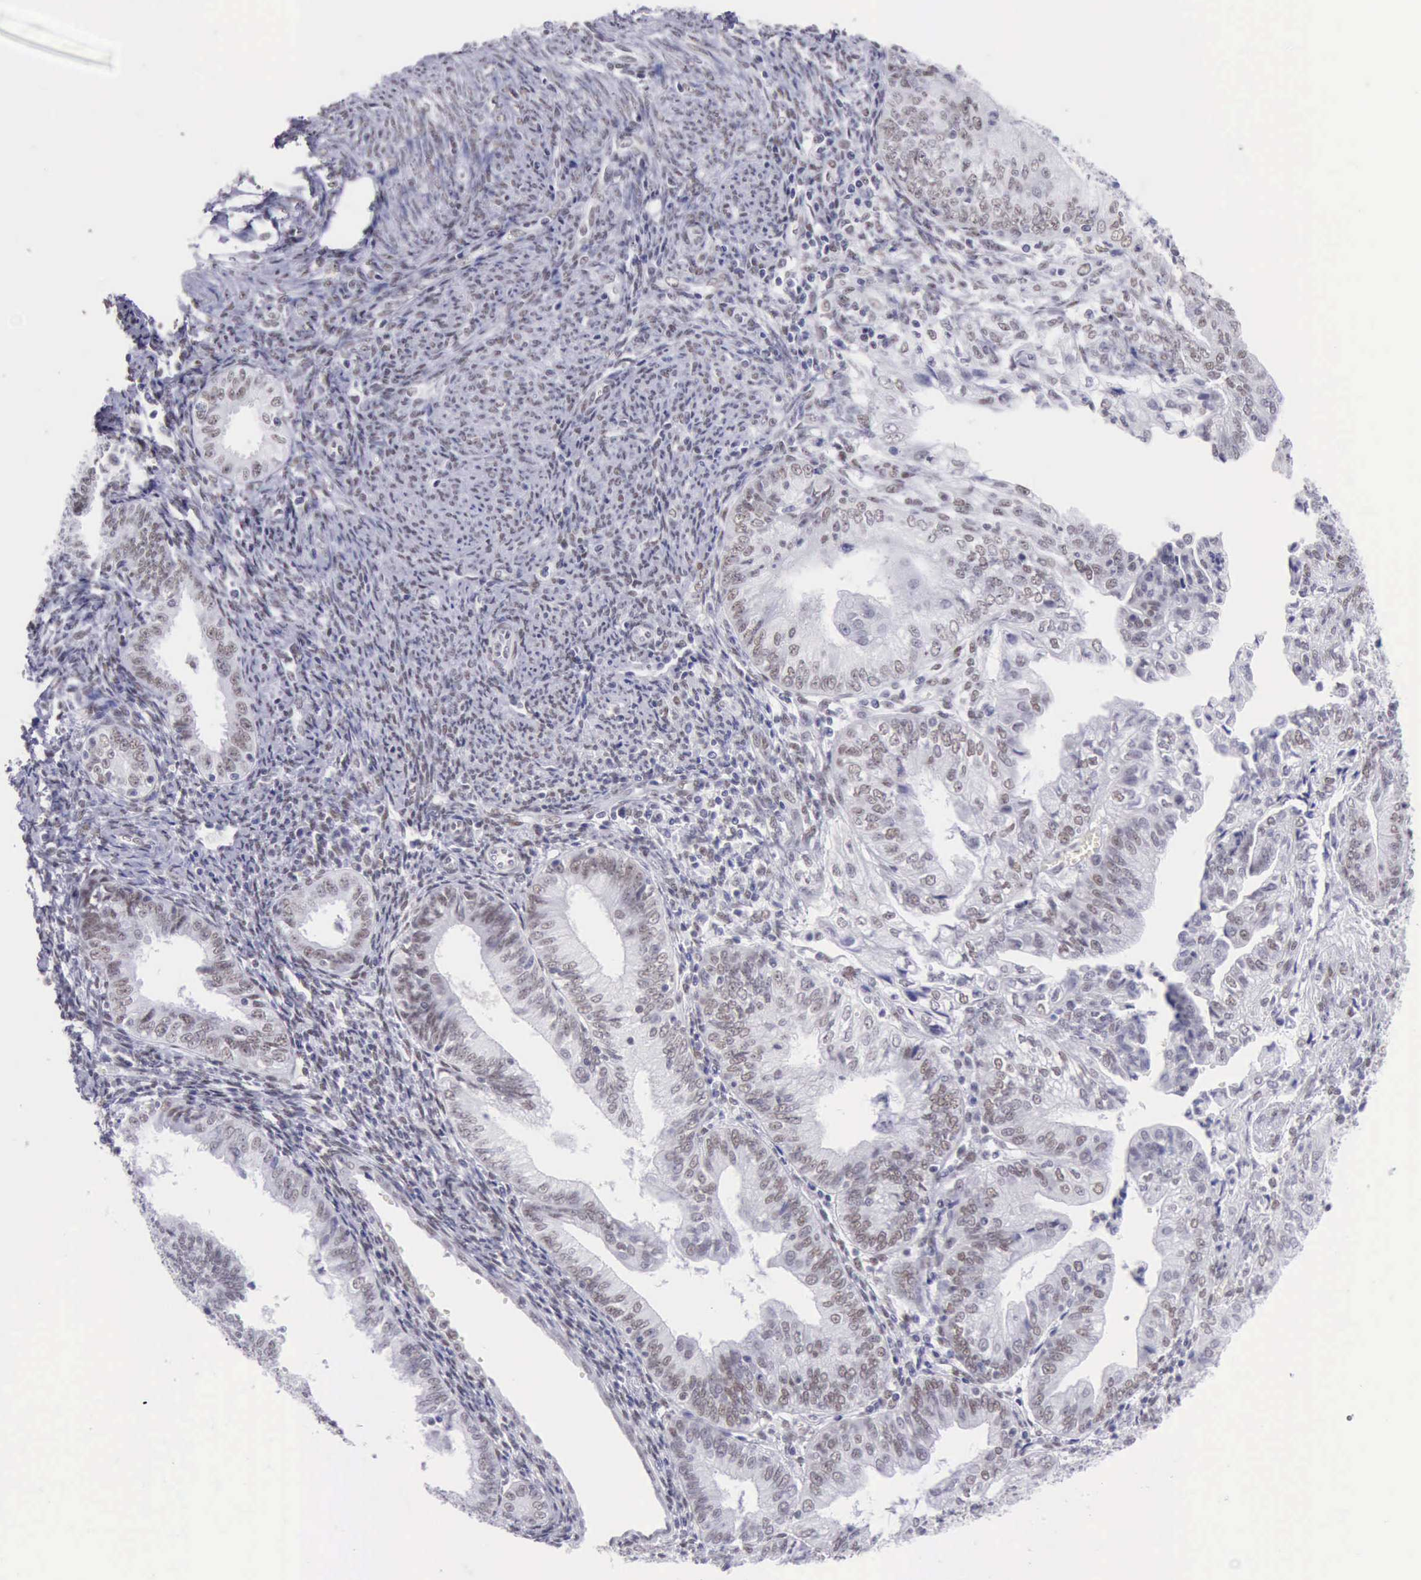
{"staining": {"intensity": "weak", "quantity": "25%-75%", "location": "nuclear"}, "tissue": "endometrial cancer", "cell_type": "Tumor cells", "image_type": "cancer", "snomed": [{"axis": "morphology", "description": "Adenocarcinoma, NOS"}, {"axis": "topography", "description": "Endometrium"}], "caption": "Adenocarcinoma (endometrial) stained for a protein exhibits weak nuclear positivity in tumor cells.", "gene": "EP300", "patient": {"sex": "female", "age": 55}}